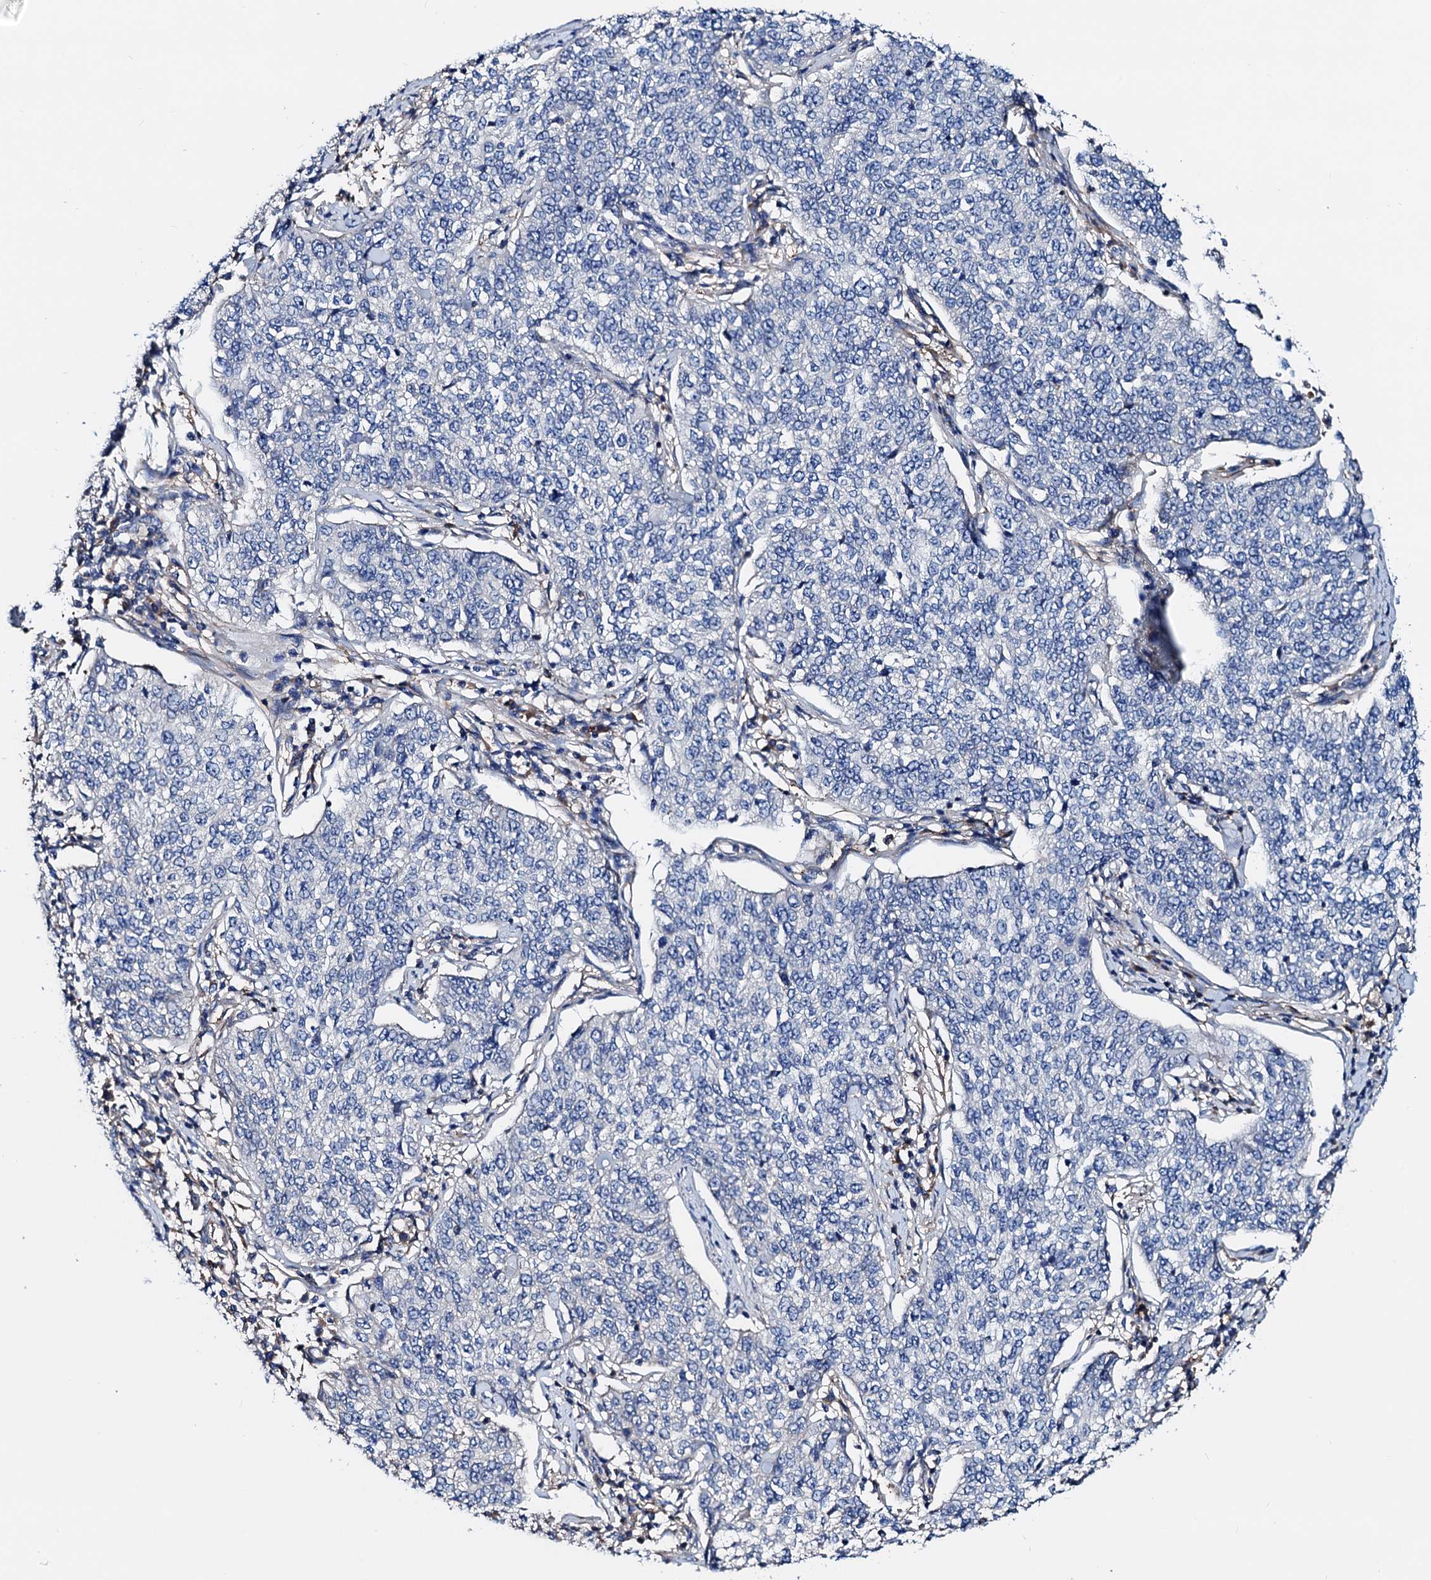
{"staining": {"intensity": "negative", "quantity": "none", "location": "none"}, "tissue": "cervical cancer", "cell_type": "Tumor cells", "image_type": "cancer", "snomed": [{"axis": "morphology", "description": "Squamous cell carcinoma, NOS"}, {"axis": "topography", "description": "Cervix"}], "caption": "Immunohistochemistry (IHC) photomicrograph of squamous cell carcinoma (cervical) stained for a protein (brown), which exhibits no staining in tumor cells.", "gene": "GCOM1", "patient": {"sex": "female", "age": 35}}